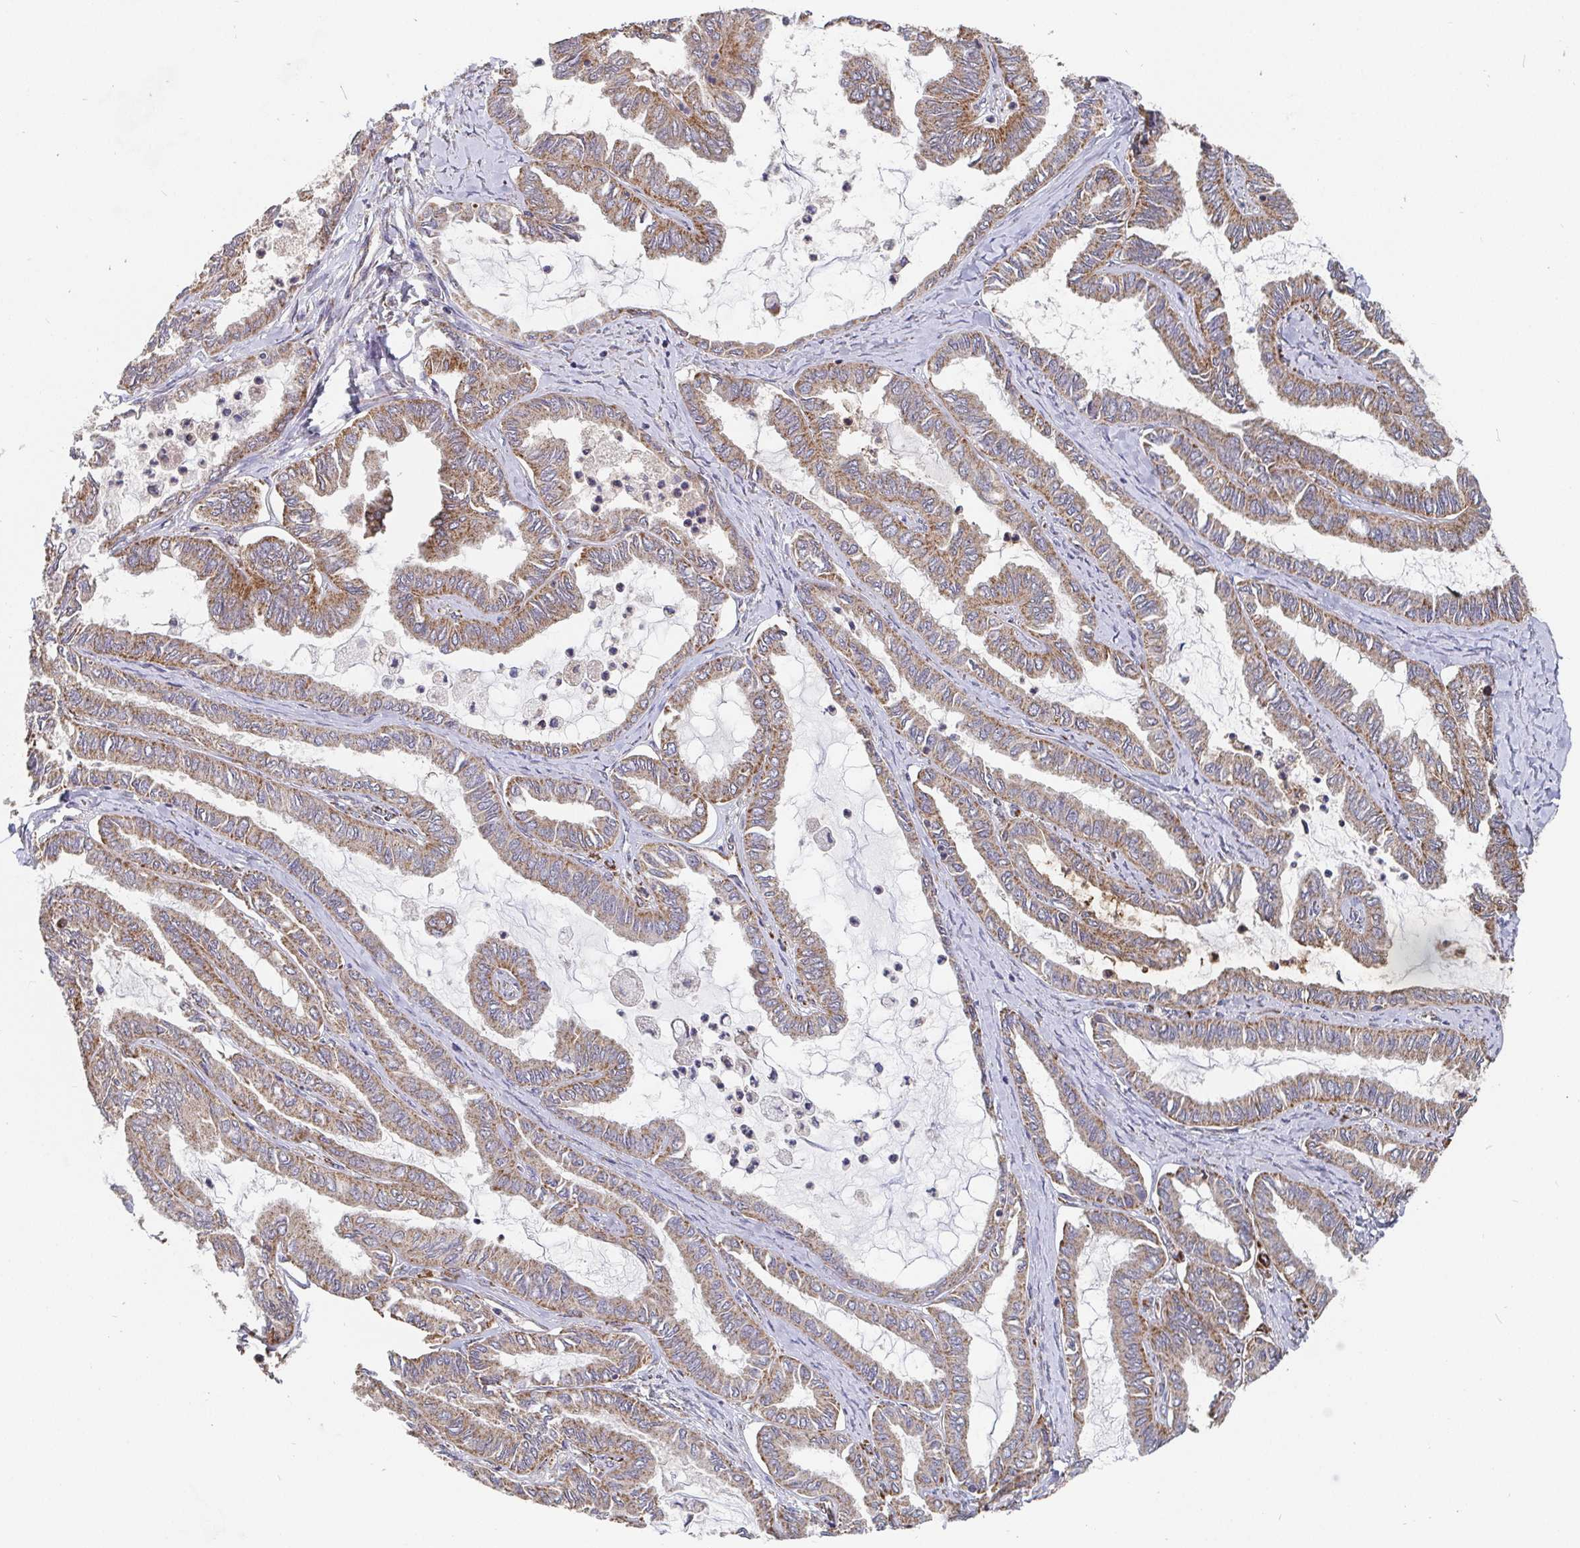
{"staining": {"intensity": "moderate", "quantity": ">75%", "location": "cytoplasmic/membranous"}, "tissue": "ovarian cancer", "cell_type": "Tumor cells", "image_type": "cancer", "snomed": [{"axis": "morphology", "description": "Carcinoma, endometroid"}, {"axis": "topography", "description": "Ovary"}], "caption": "Moderate cytoplasmic/membranous positivity for a protein is identified in approximately >75% of tumor cells of ovarian endometroid carcinoma using IHC.", "gene": "PDF", "patient": {"sex": "female", "age": 70}}